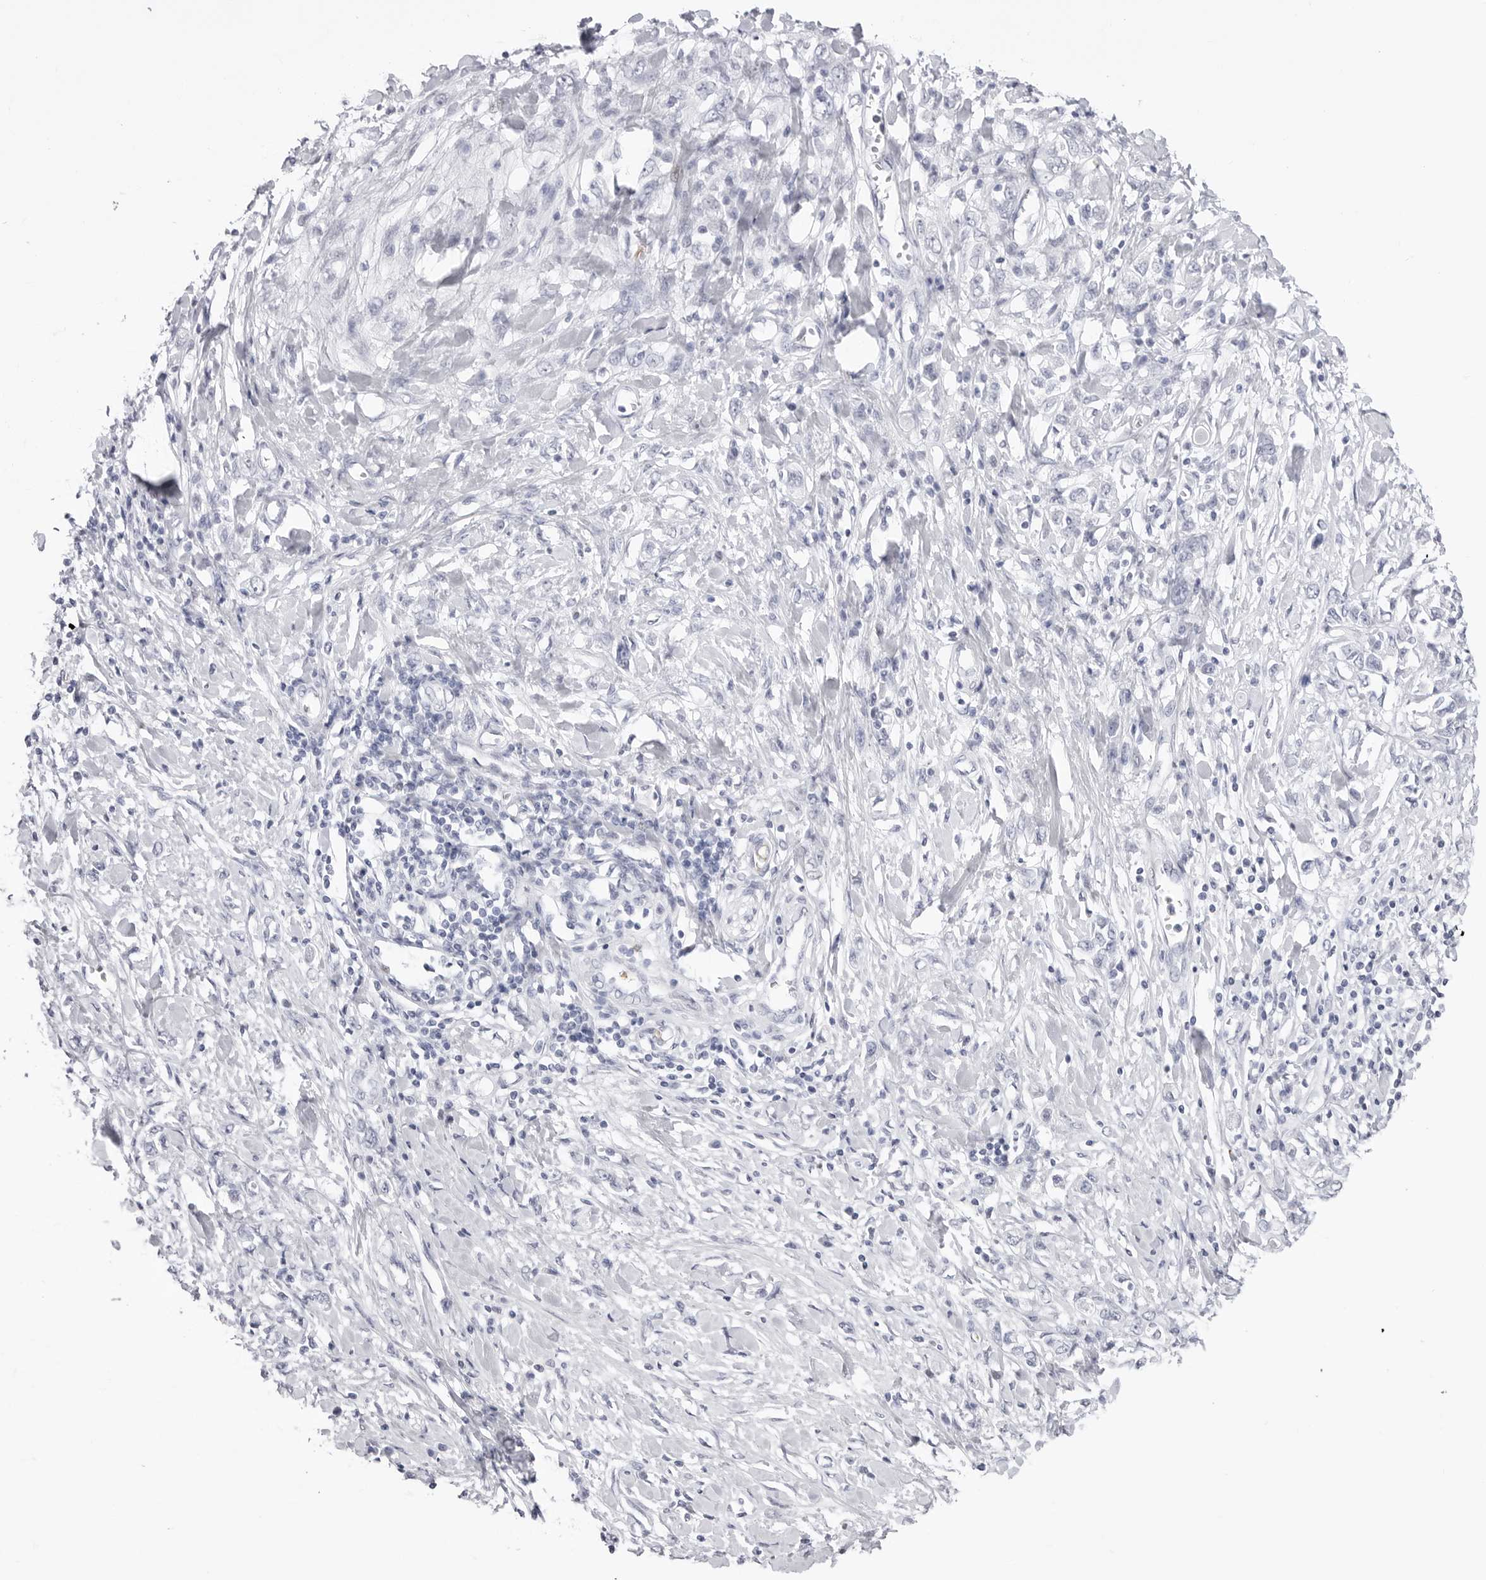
{"staining": {"intensity": "negative", "quantity": "none", "location": "none"}, "tissue": "stomach cancer", "cell_type": "Tumor cells", "image_type": "cancer", "snomed": [{"axis": "morphology", "description": "Adenocarcinoma, NOS"}, {"axis": "topography", "description": "Stomach"}], "caption": "A high-resolution micrograph shows immunohistochemistry staining of stomach cancer (adenocarcinoma), which reveals no significant positivity in tumor cells.", "gene": "TSSK1B", "patient": {"sex": "female", "age": 76}}